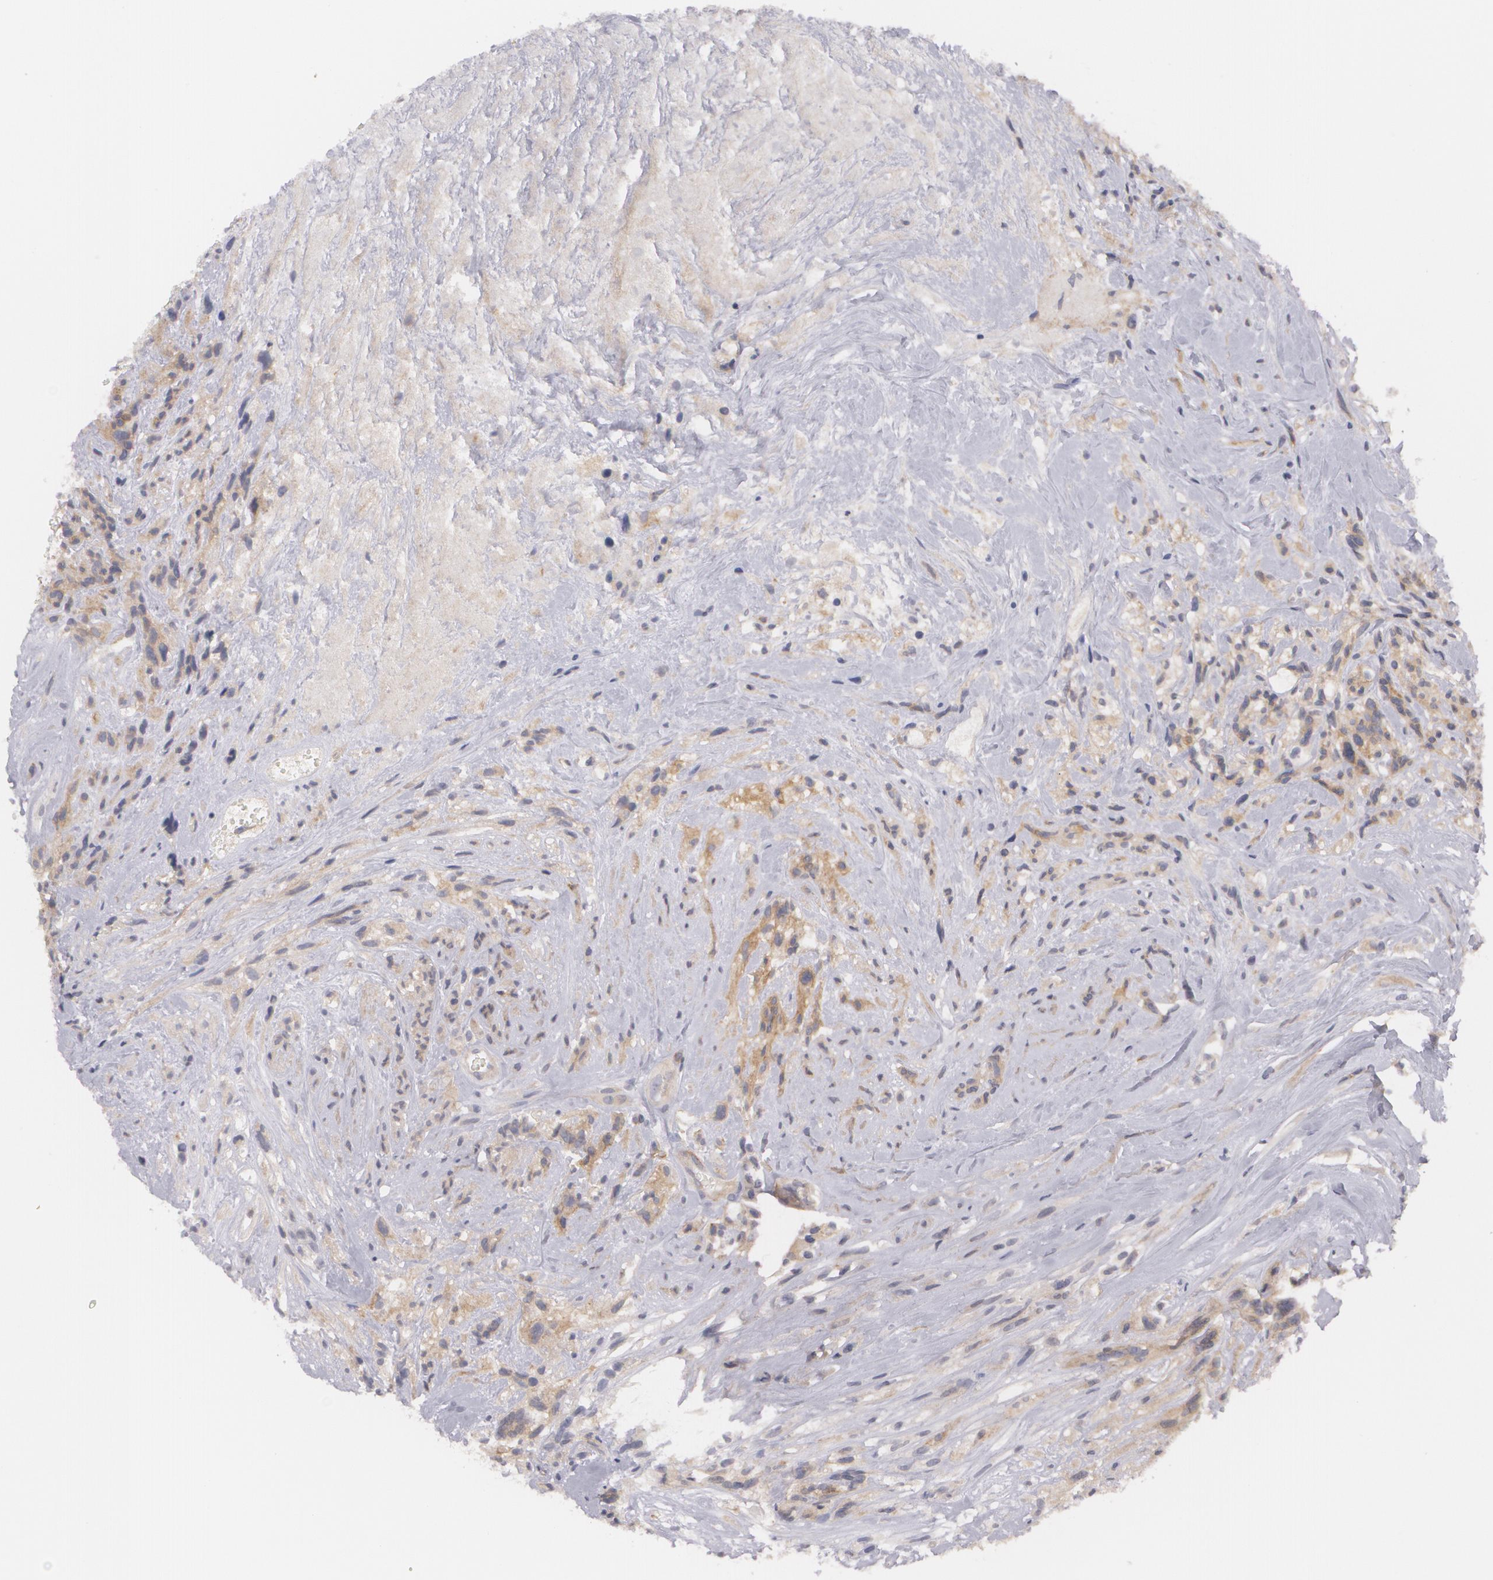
{"staining": {"intensity": "moderate", "quantity": ">75%", "location": "cytoplasmic/membranous"}, "tissue": "glioma", "cell_type": "Tumor cells", "image_type": "cancer", "snomed": [{"axis": "morphology", "description": "Glioma, malignant, High grade"}, {"axis": "topography", "description": "Brain"}], "caption": "A micrograph of glioma stained for a protein displays moderate cytoplasmic/membranous brown staining in tumor cells. (DAB IHC, brown staining for protein, blue staining for nuclei).", "gene": "CASK", "patient": {"sex": "male", "age": 48}}